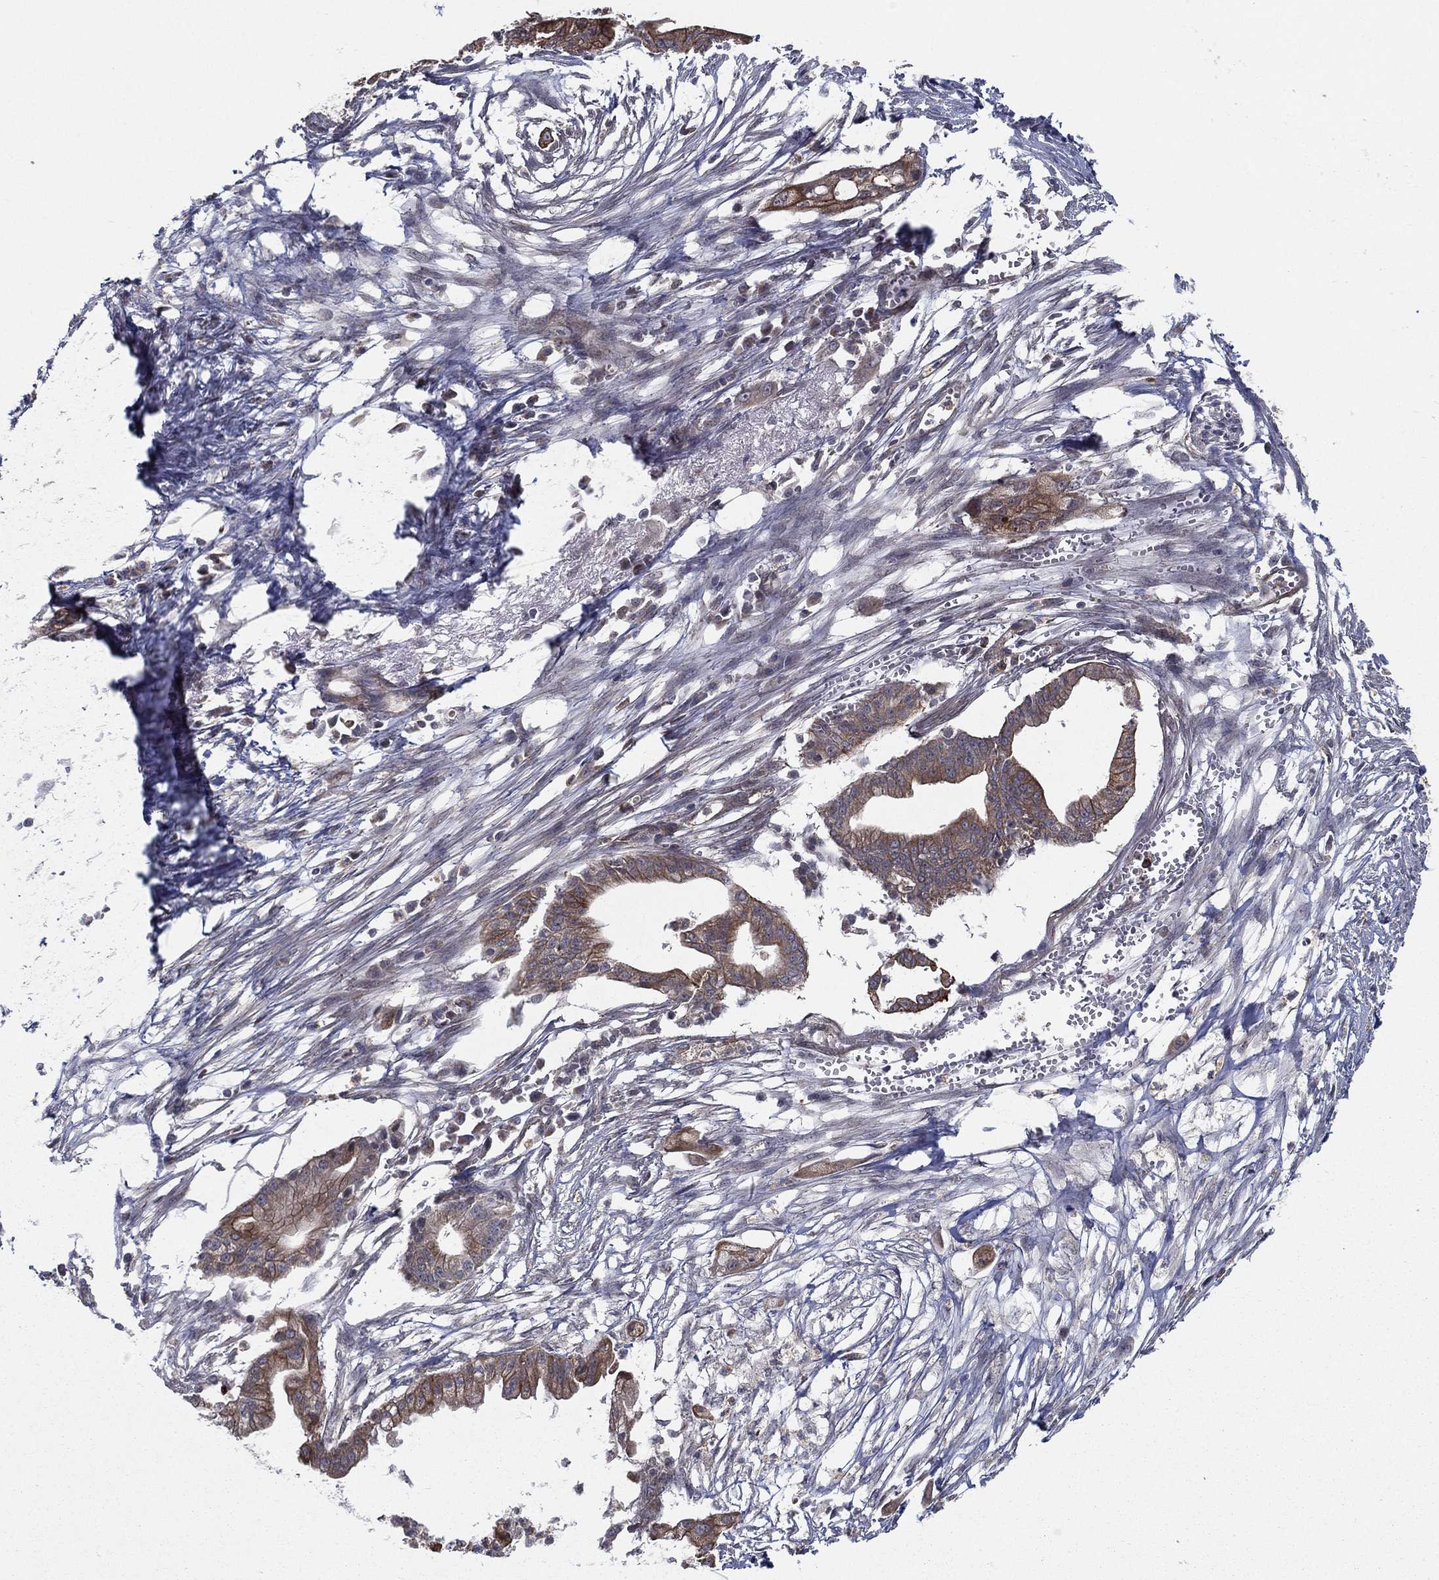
{"staining": {"intensity": "moderate", "quantity": "25%-75%", "location": "cytoplasmic/membranous"}, "tissue": "pancreatic cancer", "cell_type": "Tumor cells", "image_type": "cancer", "snomed": [{"axis": "morphology", "description": "Normal tissue, NOS"}, {"axis": "morphology", "description": "Adenocarcinoma, NOS"}, {"axis": "topography", "description": "Pancreas"}], "caption": "High-magnification brightfield microscopy of pancreatic cancer (adenocarcinoma) stained with DAB (brown) and counterstained with hematoxylin (blue). tumor cells exhibit moderate cytoplasmic/membranous staining is identified in about25%-75% of cells.", "gene": "UACA", "patient": {"sex": "female", "age": 58}}